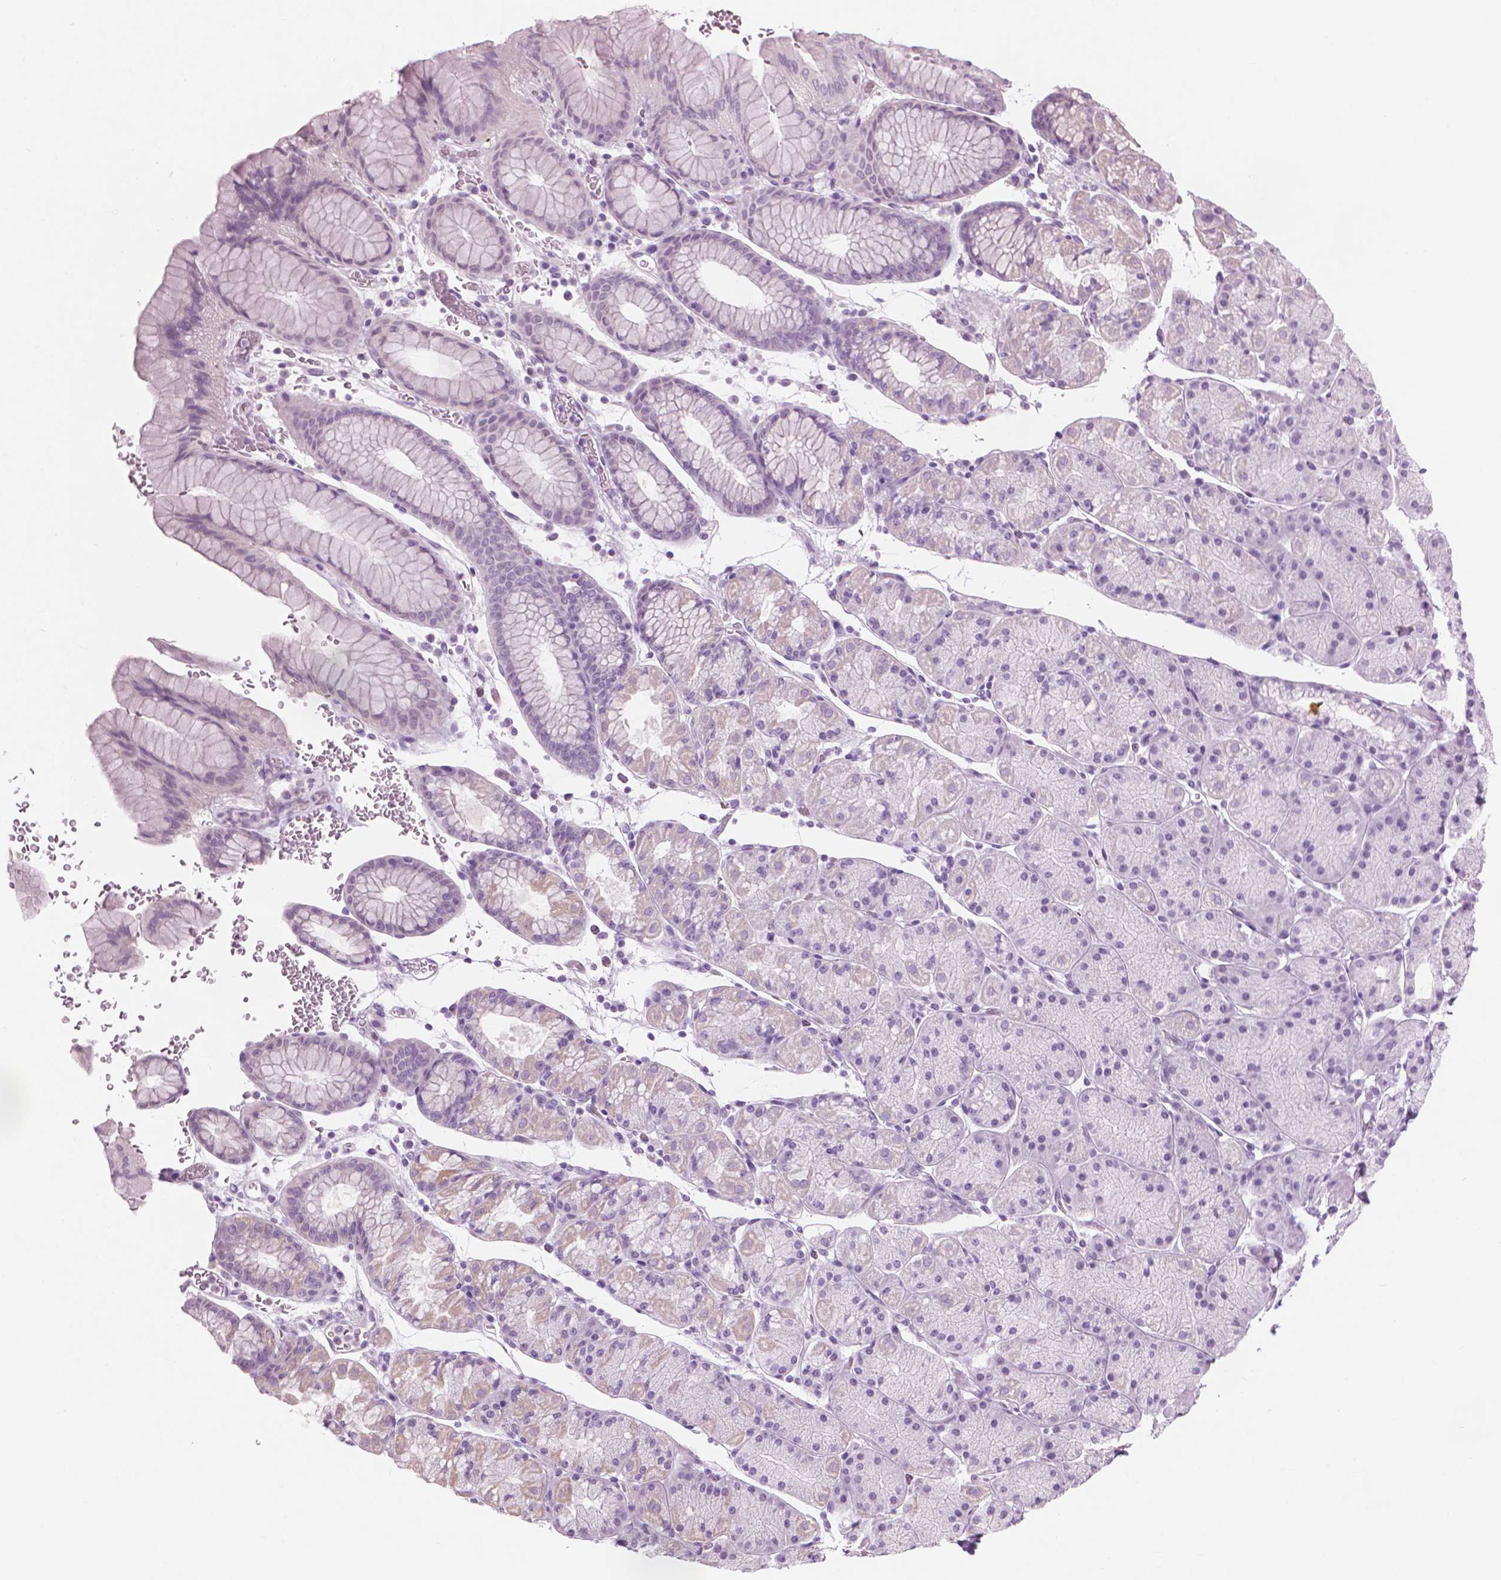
{"staining": {"intensity": "weak", "quantity": "<25%", "location": "cytoplasmic/membranous"}, "tissue": "stomach", "cell_type": "Glandular cells", "image_type": "normal", "snomed": [{"axis": "morphology", "description": "Normal tissue, NOS"}, {"axis": "topography", "description": "Stomach, upper"}, {"axis": "topography", "description": "Stomach"}], "caption": "Immunohistochemistry histopathology image of benign stomach: human stomach stained with DAB (3,3'-diaminobenzidine) reveals no significant protein staining in glandular cells.", "gene": "CFAP126", "patient": {"sex": "male", "age": 76}}